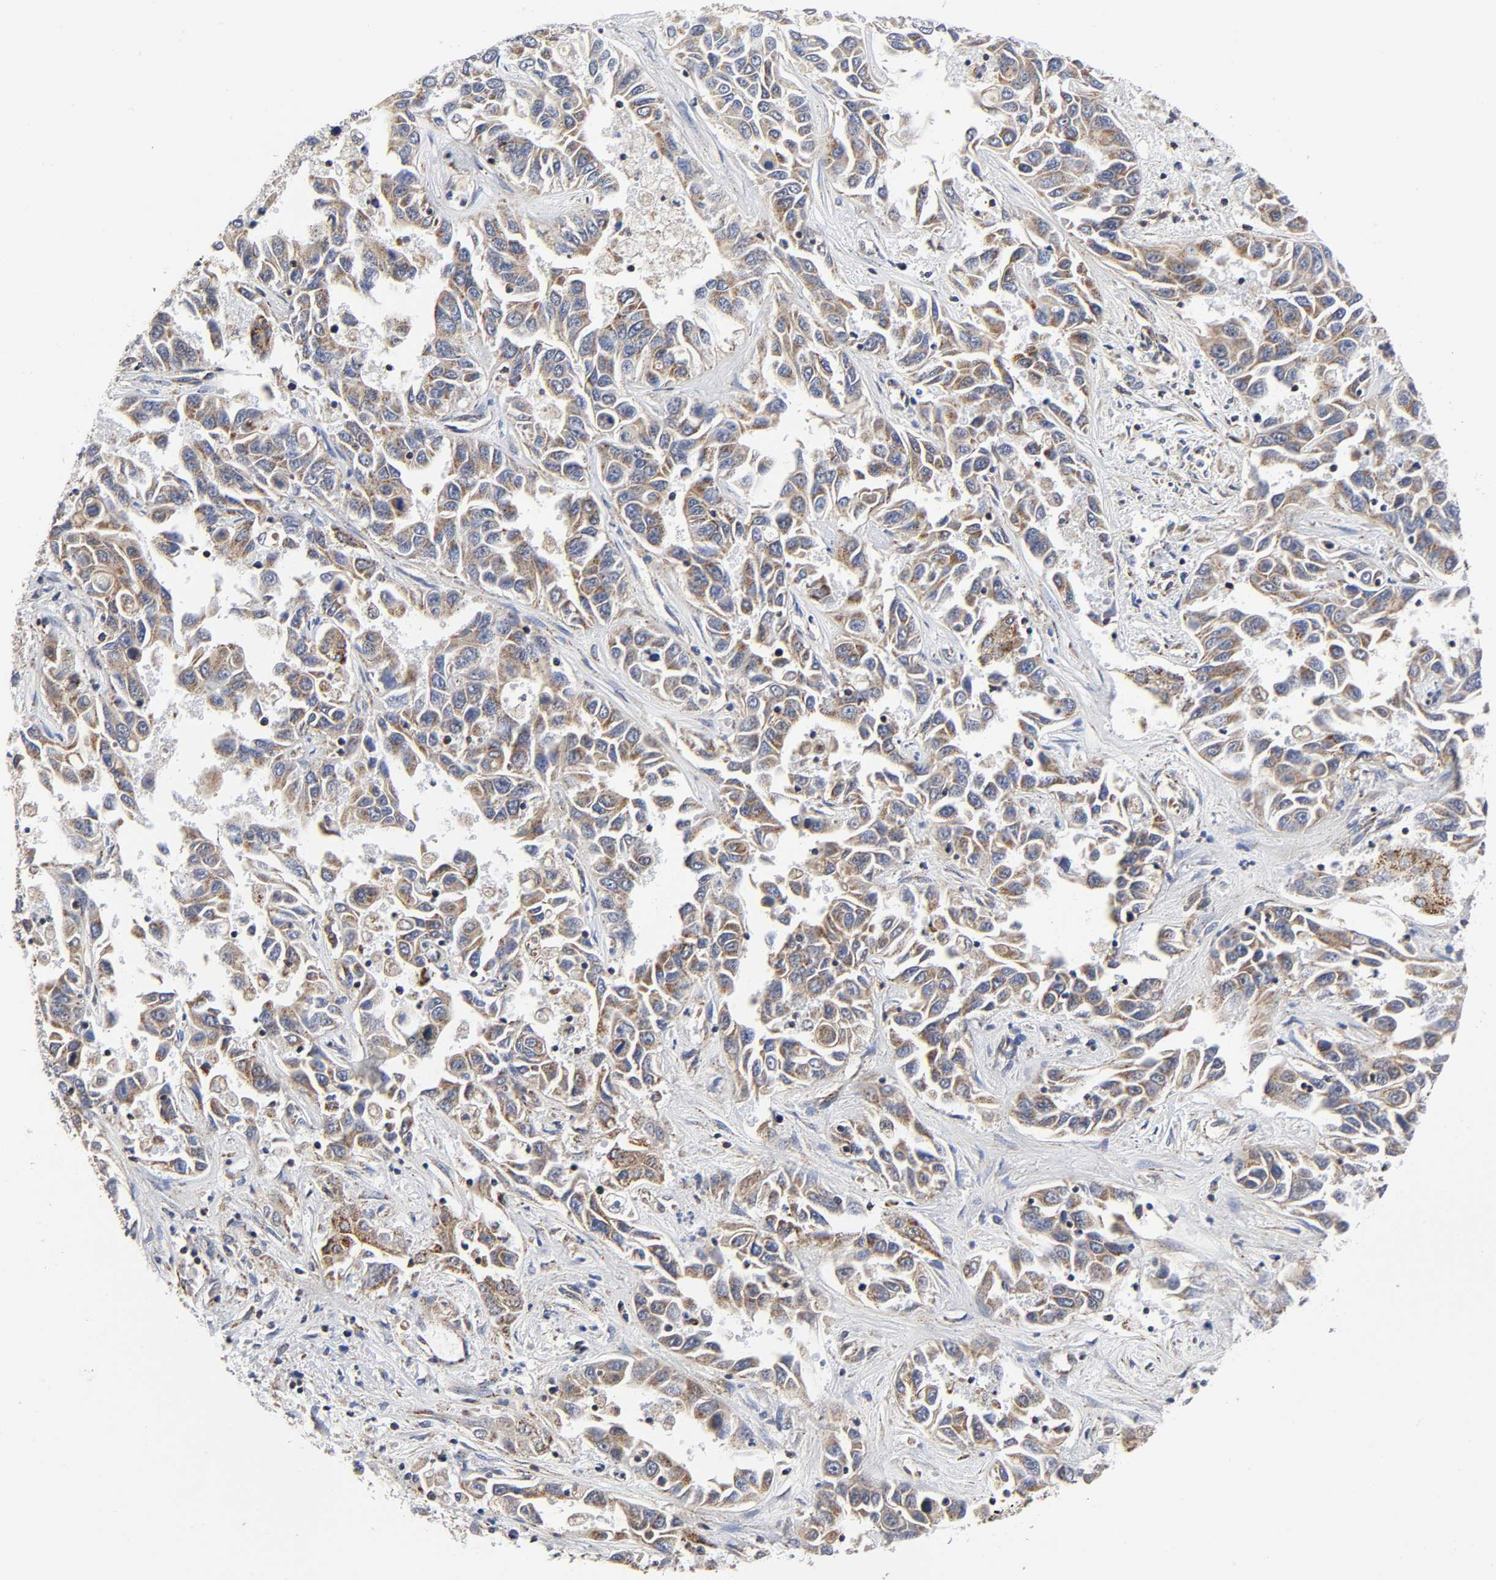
{"staining": {"intensity": "moderate", "quantity": ">75%", "location": "cytoplasmic/membranous"}, "tissue": "liver cancer", "cell_type": "Tumor cells", "image_type": "cancer", "snomed": [{"axis": "morphology", "description": "Cholangiocarcinoma"}, {"axis": "topography", "description": "Liver"}], "caption": "DAB immunohistochemical staining of human liver cancer (cholangiocarcinoma) reveals moderate cytoplasmic/membranous protein staining in approximately >75% of tumor cells.", "gene": "AOPEP", "patient": {"sex": "female", "age": 52}}